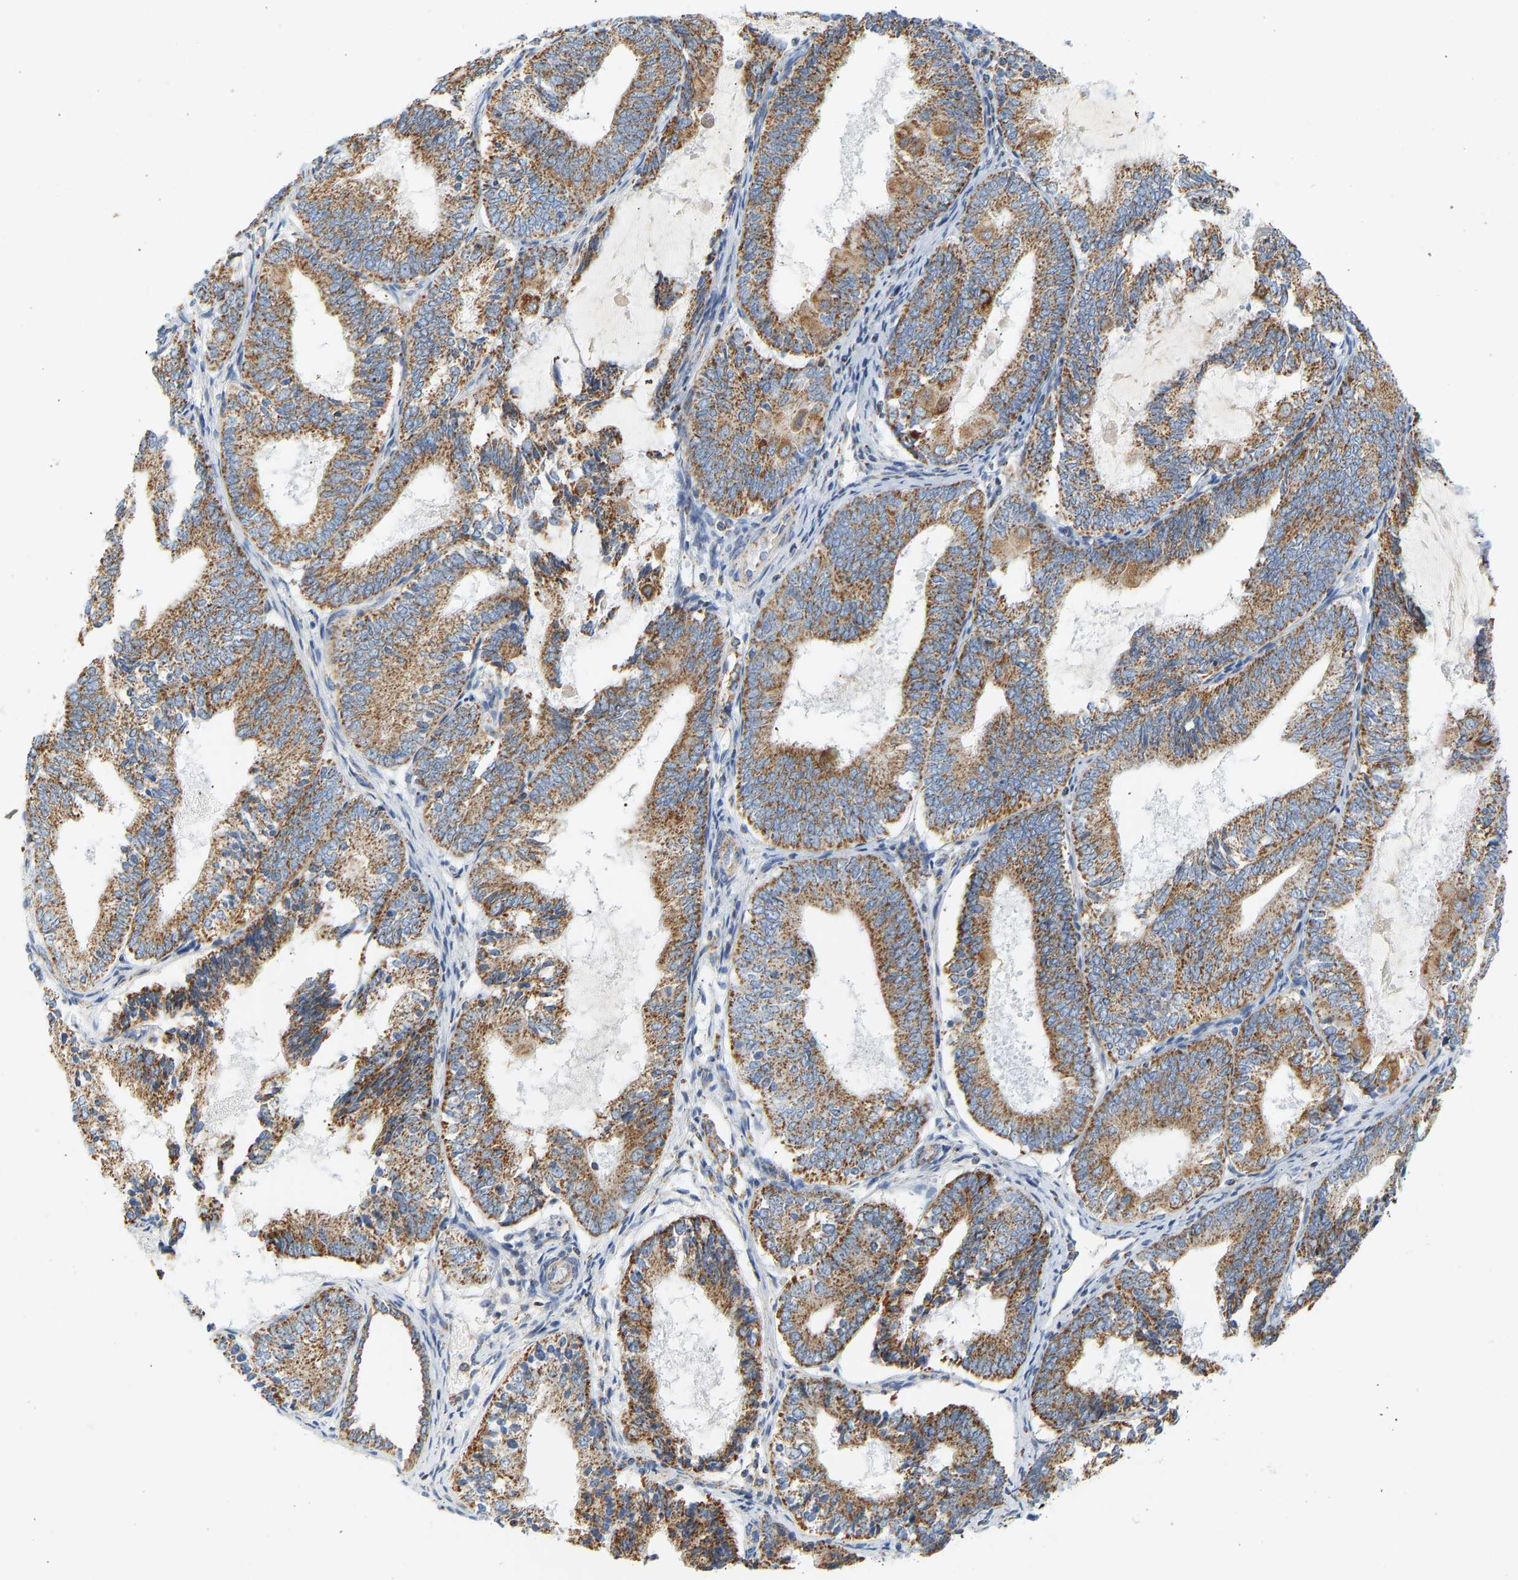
{"staining": {"intensity": "moderate", "quantity": ">75%", "location": "cytoplasmic/membranous"}, "tissue": "endometrial cancer", "cell_type": "Tumor cells", "image_type": "cancer", "snomed": [{"axis": "morphology", "description": "Adenocarcinoma, NOS"}, {"axis": "topography", "description": "Endometrium"}], "caption": "High-power microscopy captured an immunohistochemistry (IHC) histopathology image of endometrial cancer, revealing moderate cytoplasmic/membranous staining in about >75% of tumor cells.", "gene": "GRPEL2", "patient": {"sex": "female", "age": 81}}